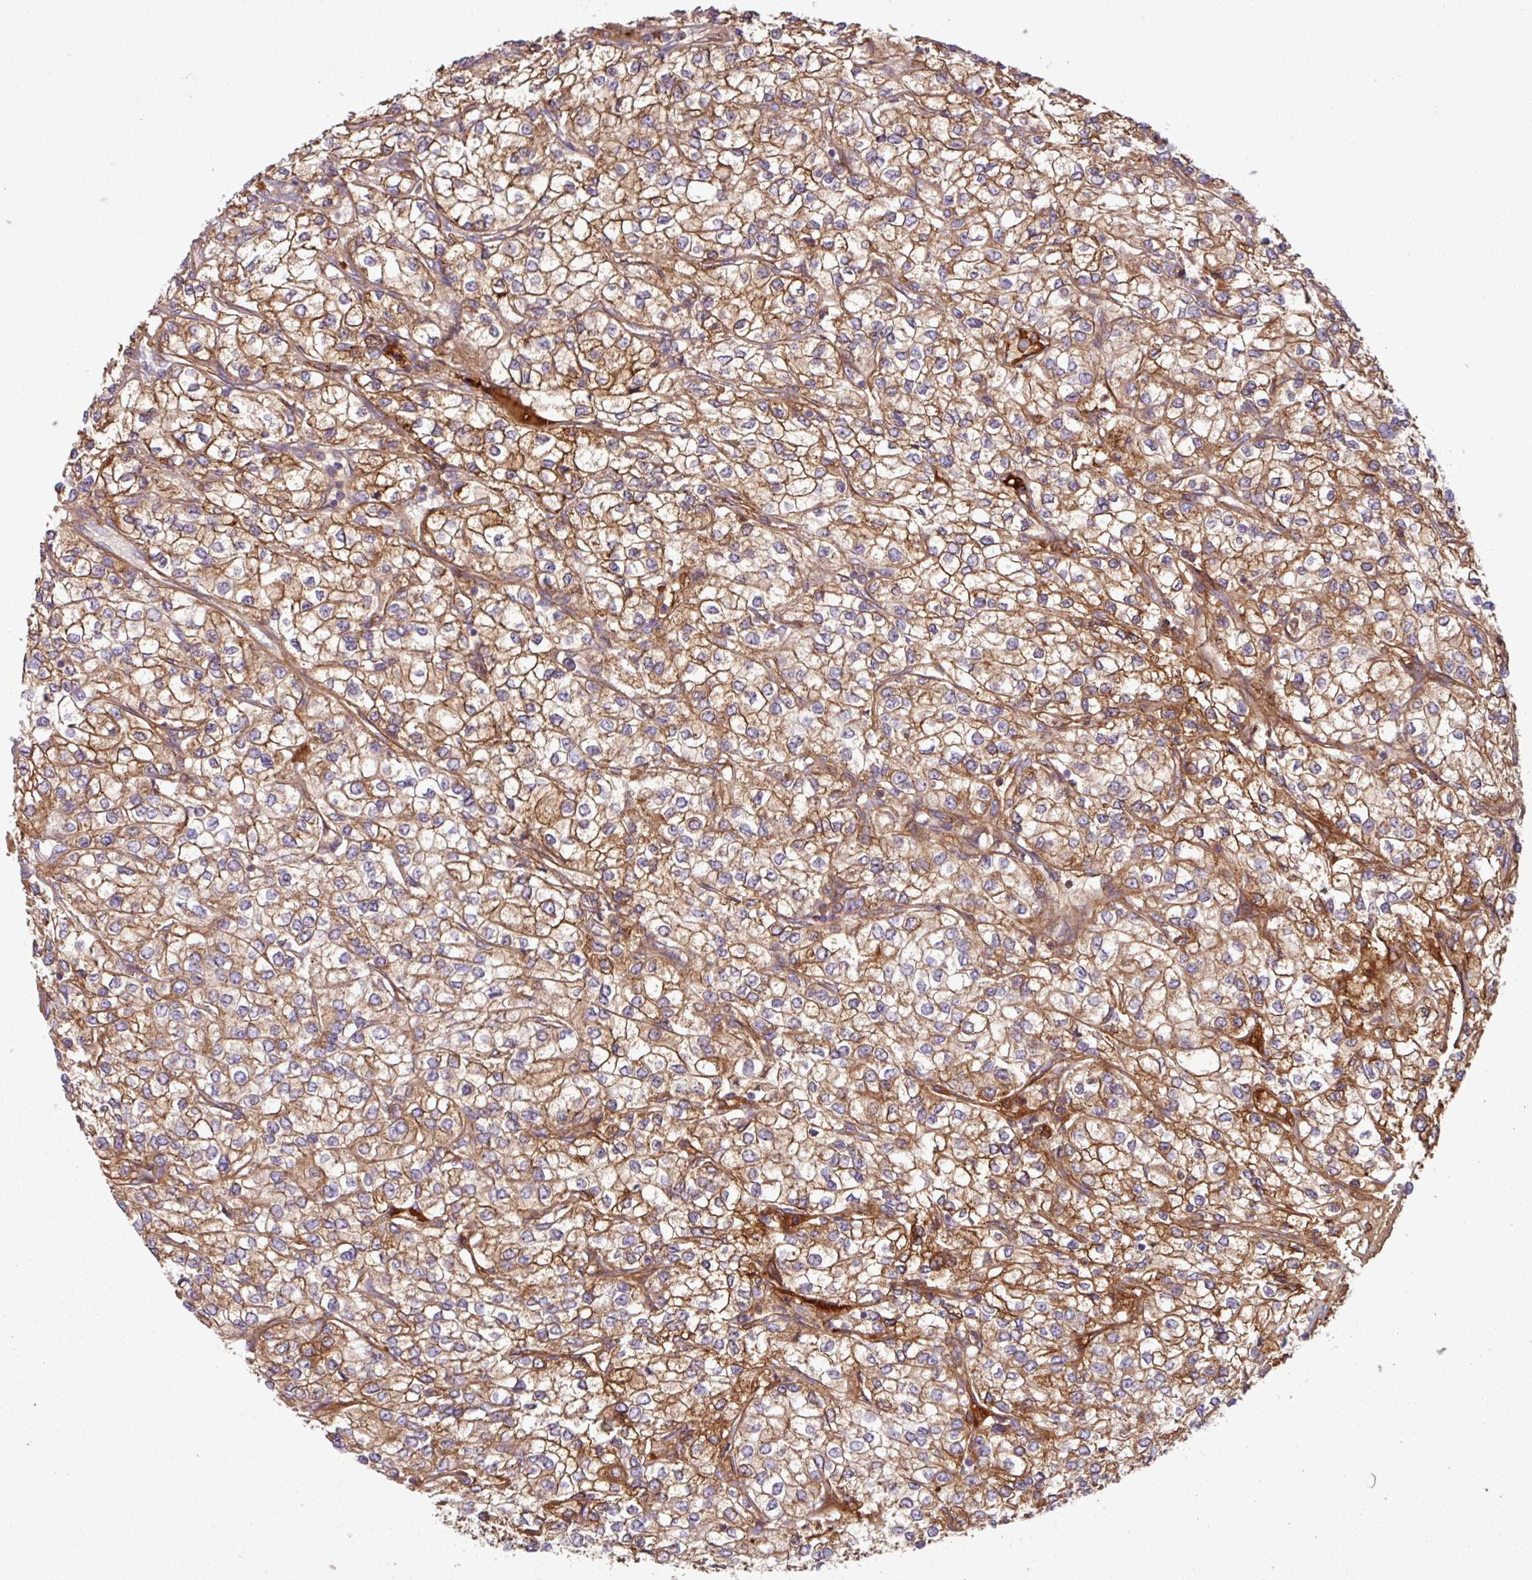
{"staining": {"intensity": "moderate", "quantity": ">75%", "location": "cytoplasmic/membranous"}, "tissue": "renal cancer", "cell_type": "Tumor cells", "image_type": "cancer", "snomed": [{"axis": "morphology", "description": "Adenocarcinoma, NOS"}, {"axis": "topography", "description": "Kidney"}], "caption": "This image demonstrates immunohistochemistry staining of human renal adenocarcinoma, with medium moderate cytoplasmic/membranous staining in about >75% of tumor cells.", "gene": "C4B", "patient": {"sex": "male", "age": 80}}